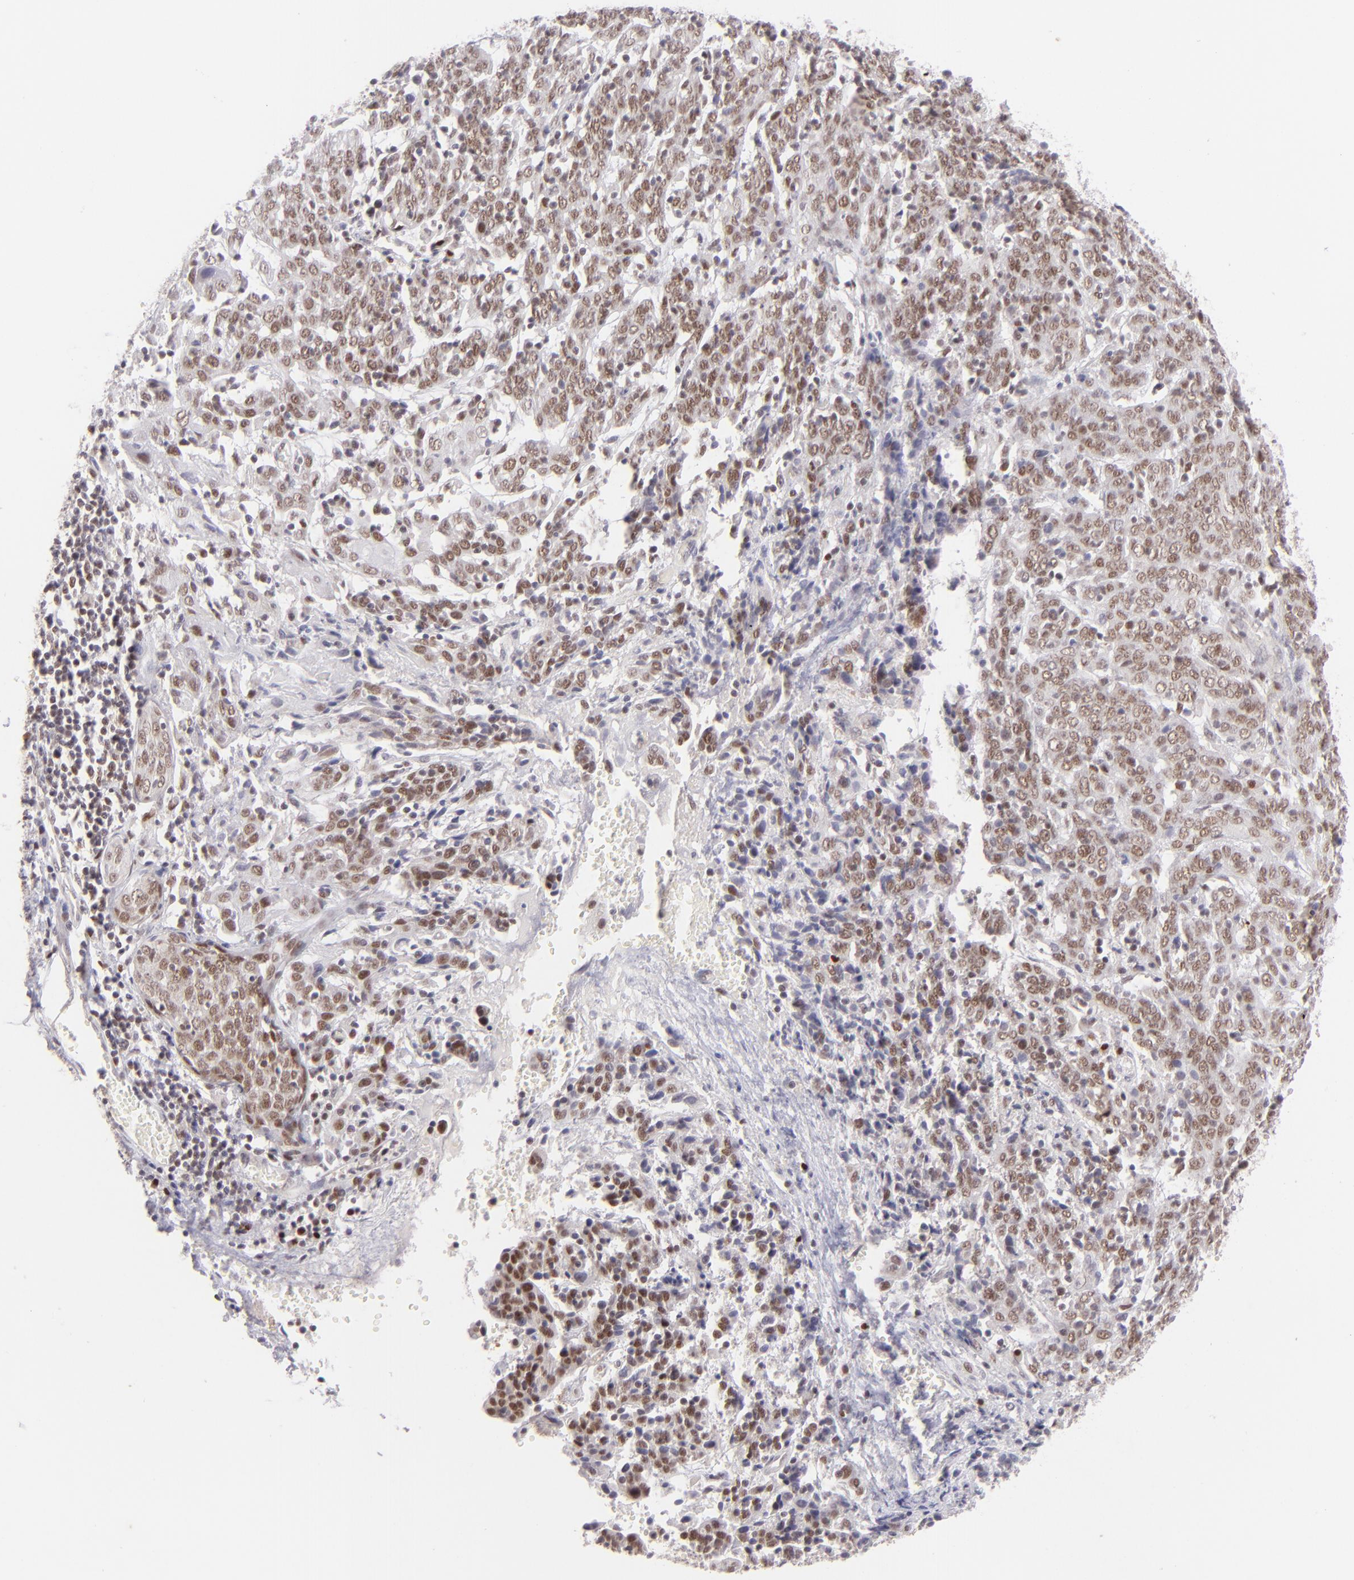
{"staining": {"intensity": "moderate", "quantity": "25%-75%", "location": "nuclear"}, "tissue": "cervical cancer", "cell_type": "Tumor cells", "image_type": "cancer", "snomed": [{"axis": "morphology", "description": "Normal tissue, NOS"}, {"axis": "morphology", "description": "Squamous cell carcinoma, NOS"}, {"axis": "topography", "description": "Cervix"}], "caption": "The micrograph reveals a brown stain indicating the presence of a protein in the nuclear of tumor cells in cervical cancer.", "gene": "POU2F1", "patient": {"sex": "female", "age": 67}}